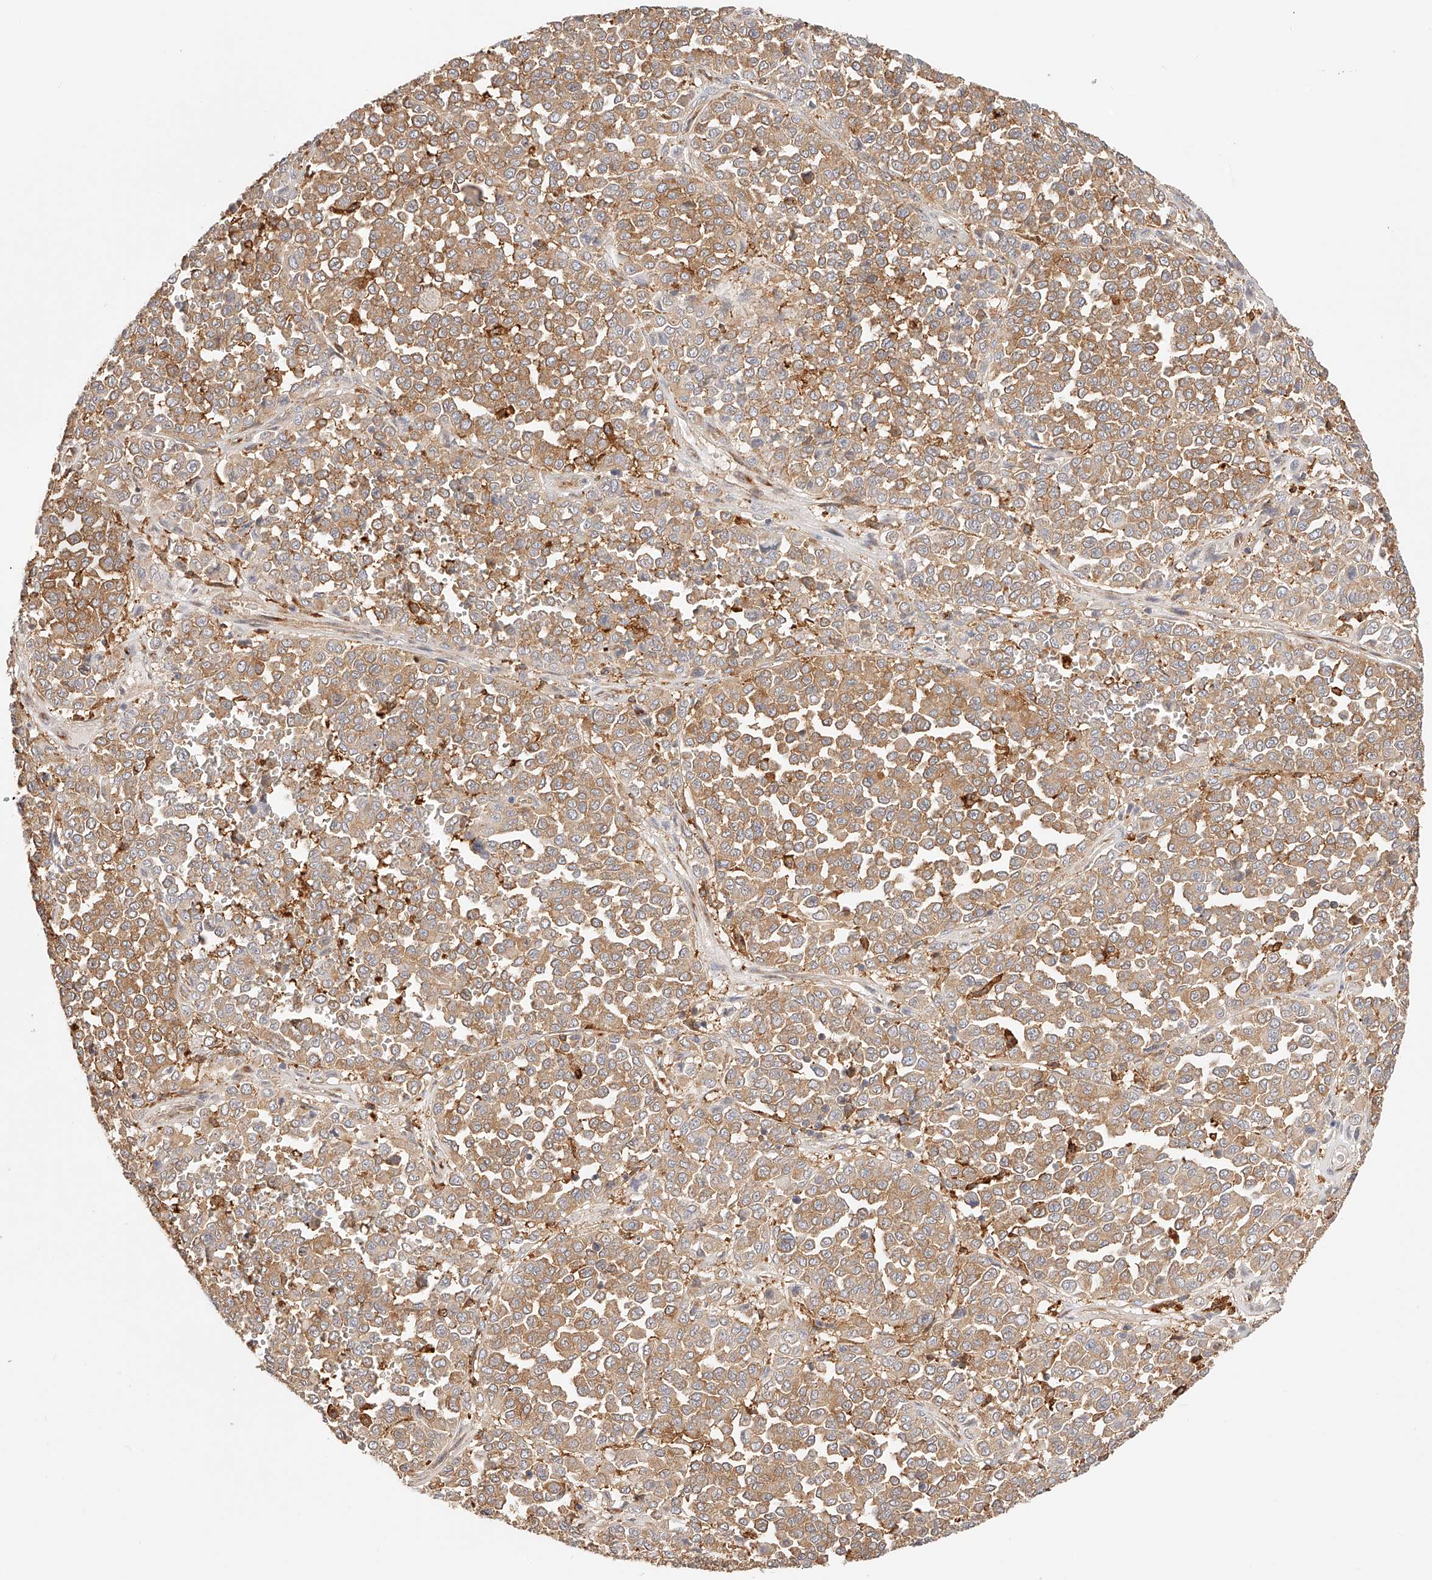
{"staining": {"intensity": "moderate", "quantity": ">75%", "location": "cytoplasmic/membranous"}, "tissue": "melanoma", "cell_type": "Tumor cells", "image_type": "cancer", "snomed": [{"axis": "morphology", "description": "Malignant melanoma, Metastatic site"}, {"axis": "topography", "description": "Pancreas"}], "caption": "This is an image of IHC staining of melanoma, which shows moderate expression in the cytoplasmic/membranous of tumor cells.", "gene": "SYNC", "patient": {"sex": "female", "age": 30}}